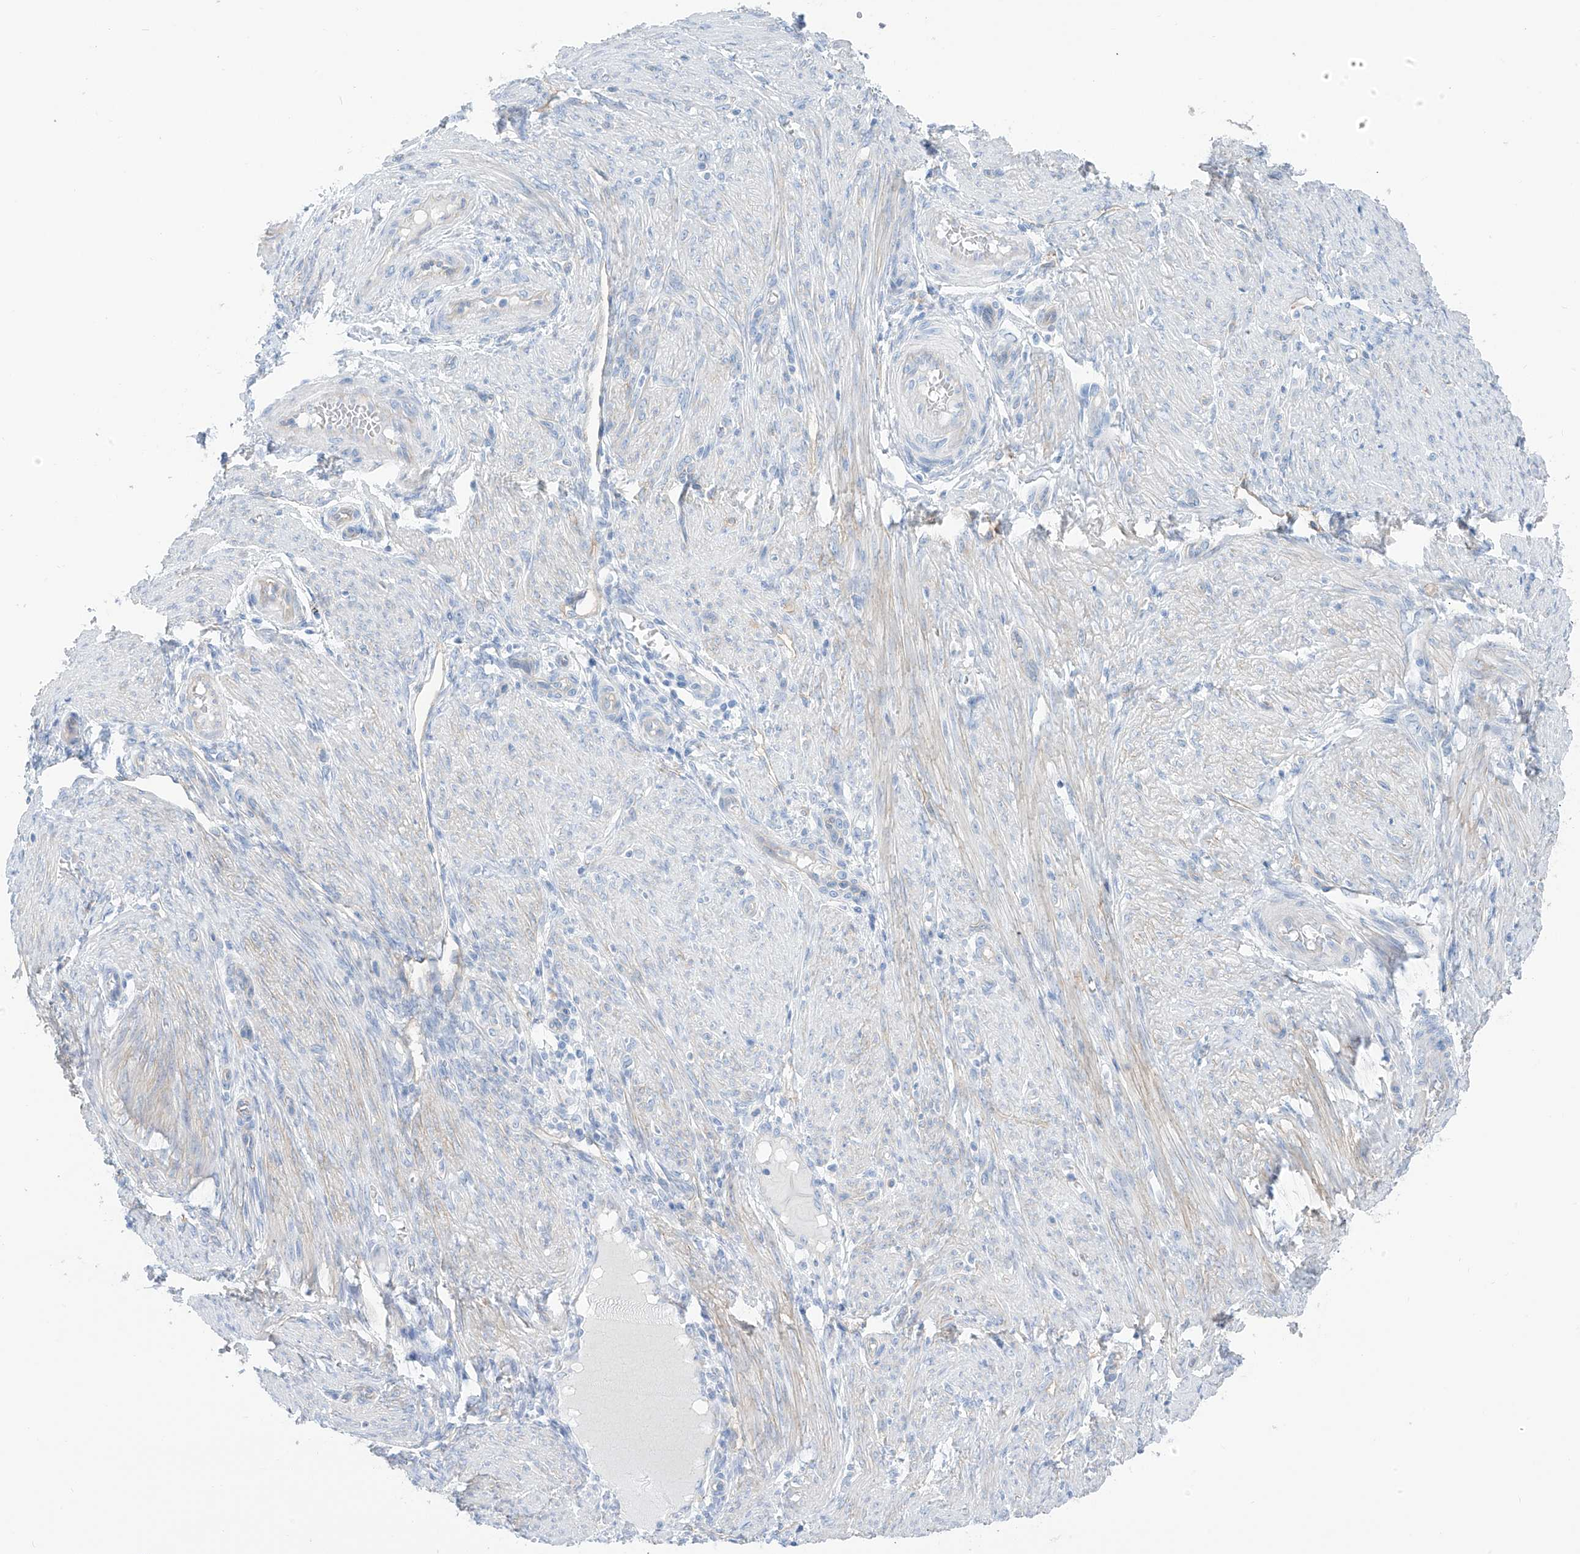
{"staining": {"intensity": "negative", "quantity": "none", "location": "none"}, "tissue": "endometrial cancer", "cell_type": "Tumor cells", "image_type": "cancer", "snomed": [{"axis": "morphology", "description": "Adenocarcinoma, NOS"}, {"axis": "topography", "description": "Endometrium"}], "caption": "Protein analysis of endometrial cancer demonstrates no significant positivity in tumor cells.", "gene": "ITGA9", "patient": {"sex": "female", "age": 51}}